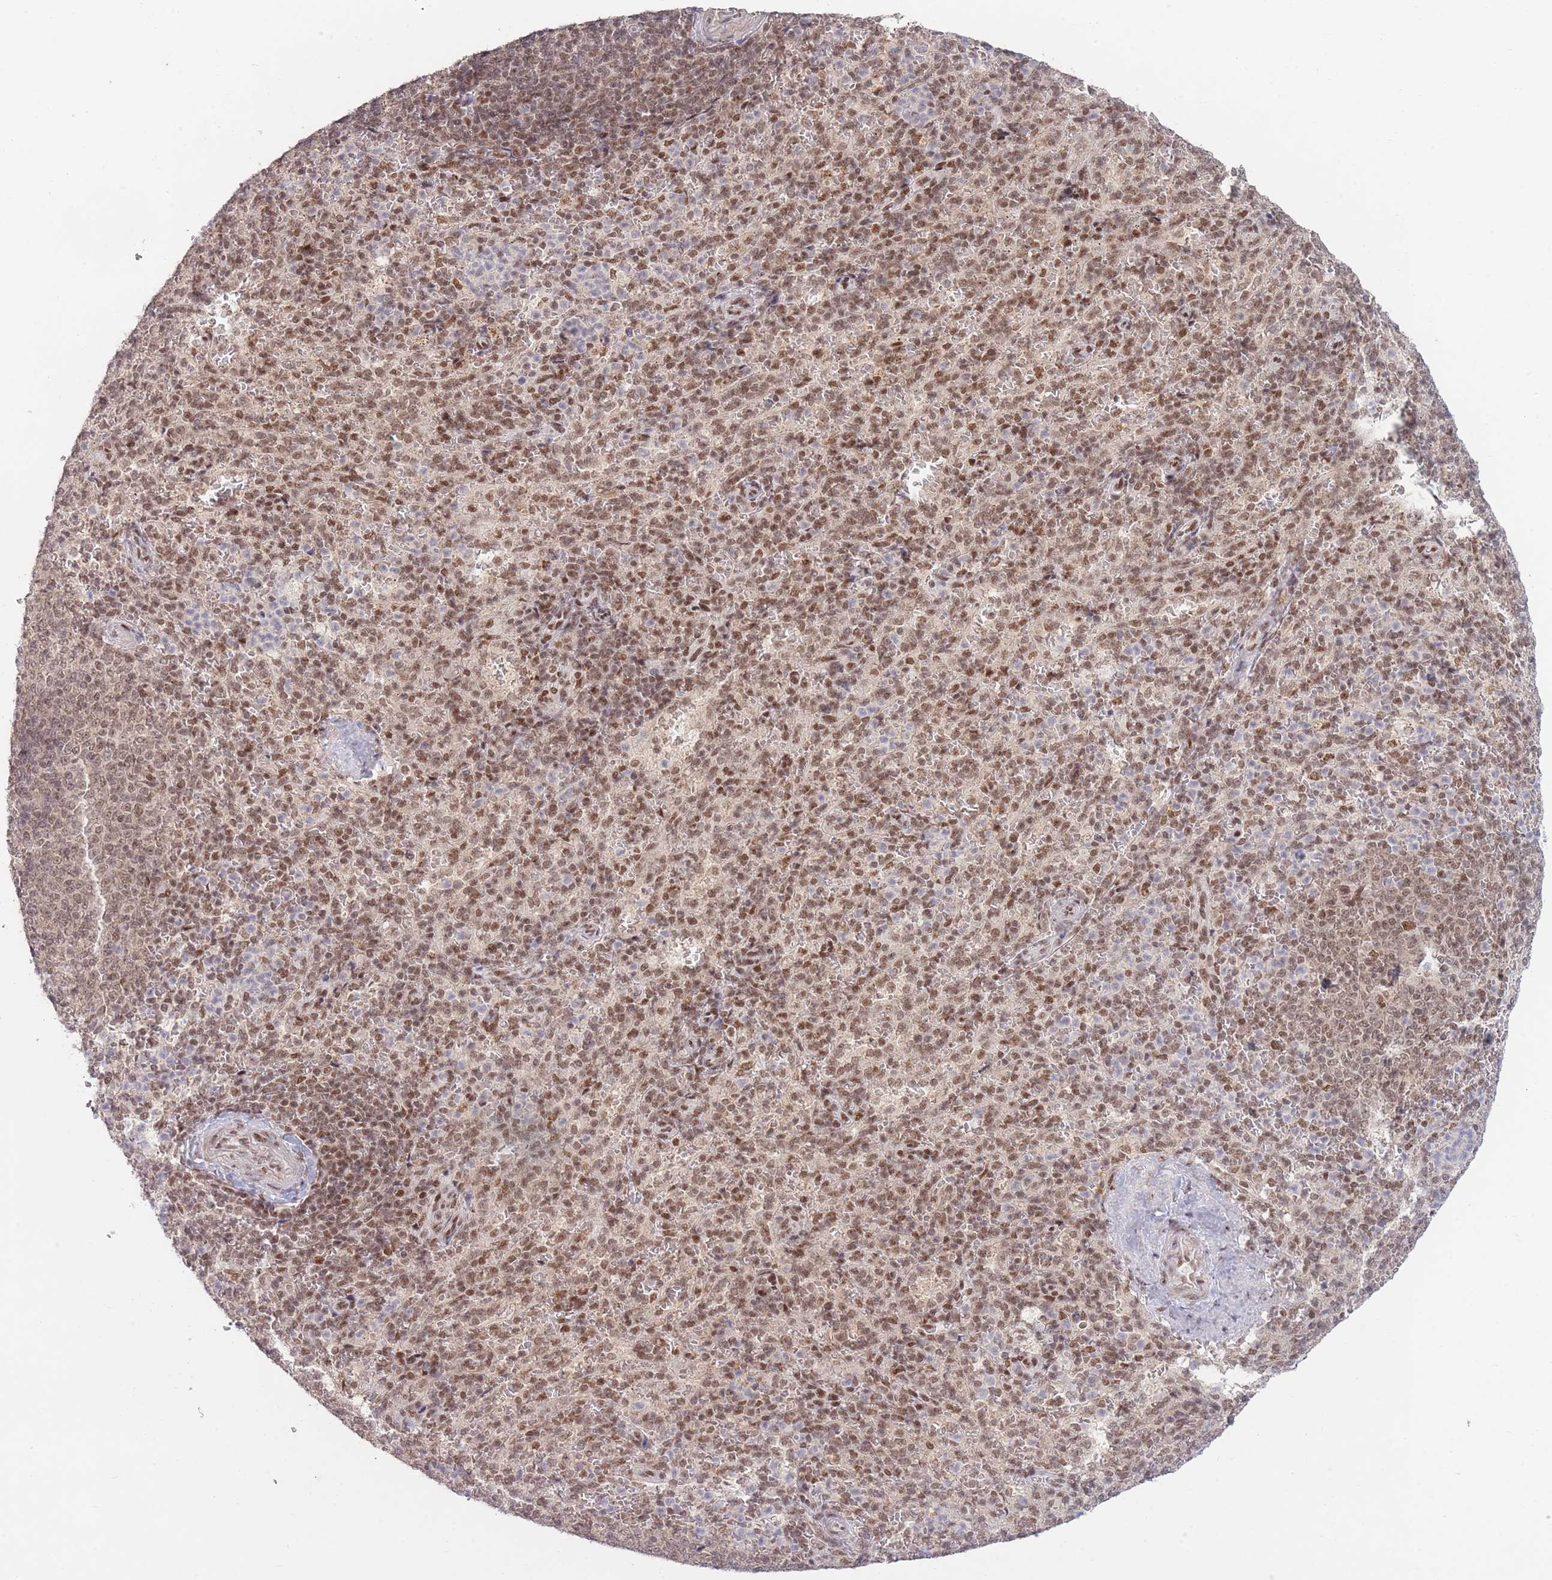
{"staining": {"intensity": "moderate", "quantity": ">75%", "location": "nuclear"}, "tissue": "spleen", "cell_type": "Cells in red pulp", "image_type": "normal", "snomed": [{"axis": "morphology", "description": "Normal tissue, NOS"}, {"axis": "topography", "description": "Spleen"}], "caption": "A medium amount of moderate nuclear staining is seen in approximately >75% of cells in red pulp in benign spleen. The staining is performed using DAB (3,3'-diaminobenzidine) brown chromogen to label protein expression. The nuclei are counter-stained blue using hematoxylin.", "gene": "CARD8", "patient": {"sex": "female", "age": 21}}